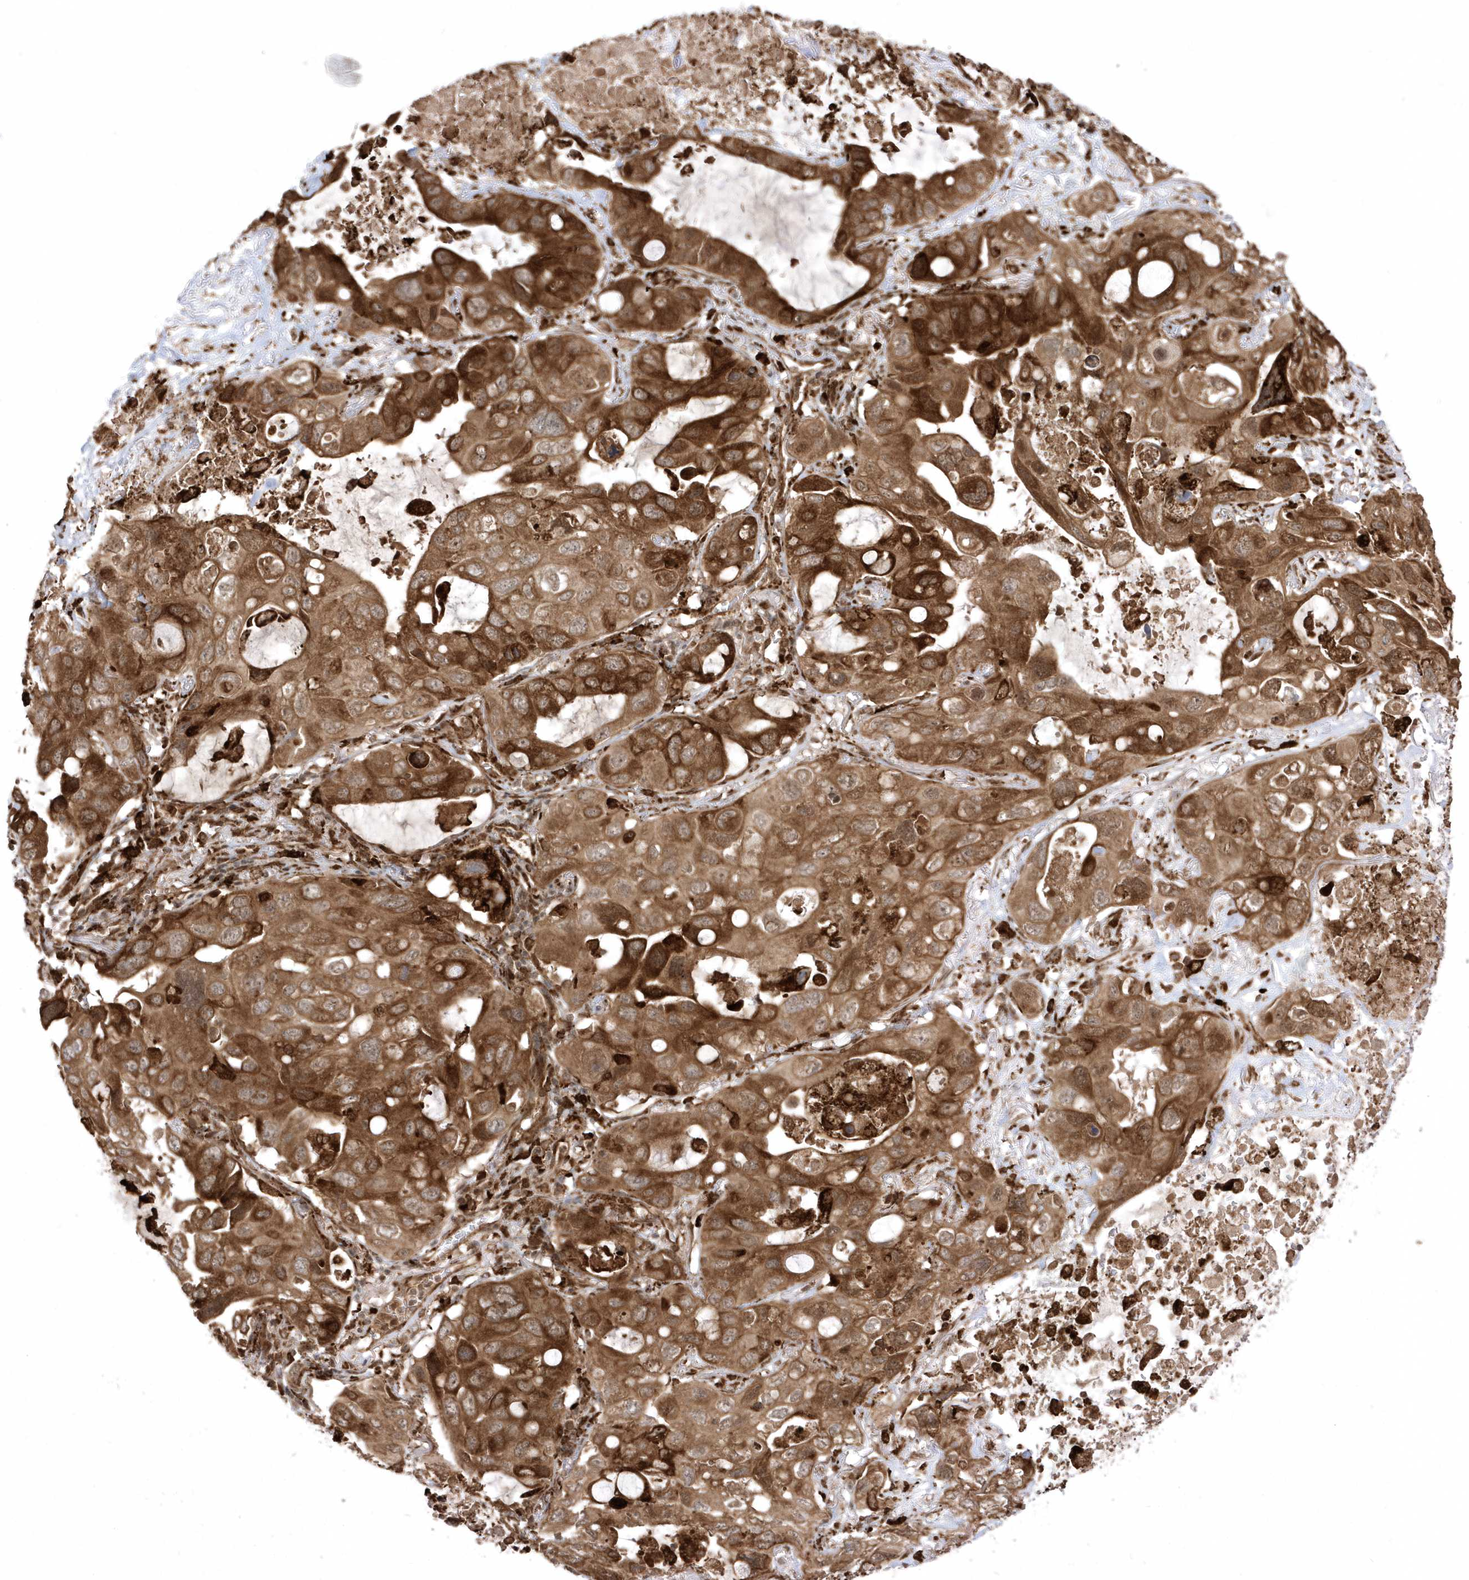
{"staining": {"intensity": "strong", "quantity": ">75%", "location": "cytoplasmic/membranous"}, "tissue": "lung cancer", "cell_type": "Tumor cells", "image_type": "cancer", "snomed": [{"axis": "morphology", "description": "Squamous cell carcinoma, NOS"}, {"axis": "topography", "description": "Lung"}], "caption": "Tumor cells demonstrate high levels of strong cytoplasmic/membranous expression in approximately >75% of cells in lung squamous cell carcinoma.", "gene": "EPC2", "patient": {"sex": "female", "age": 73}}